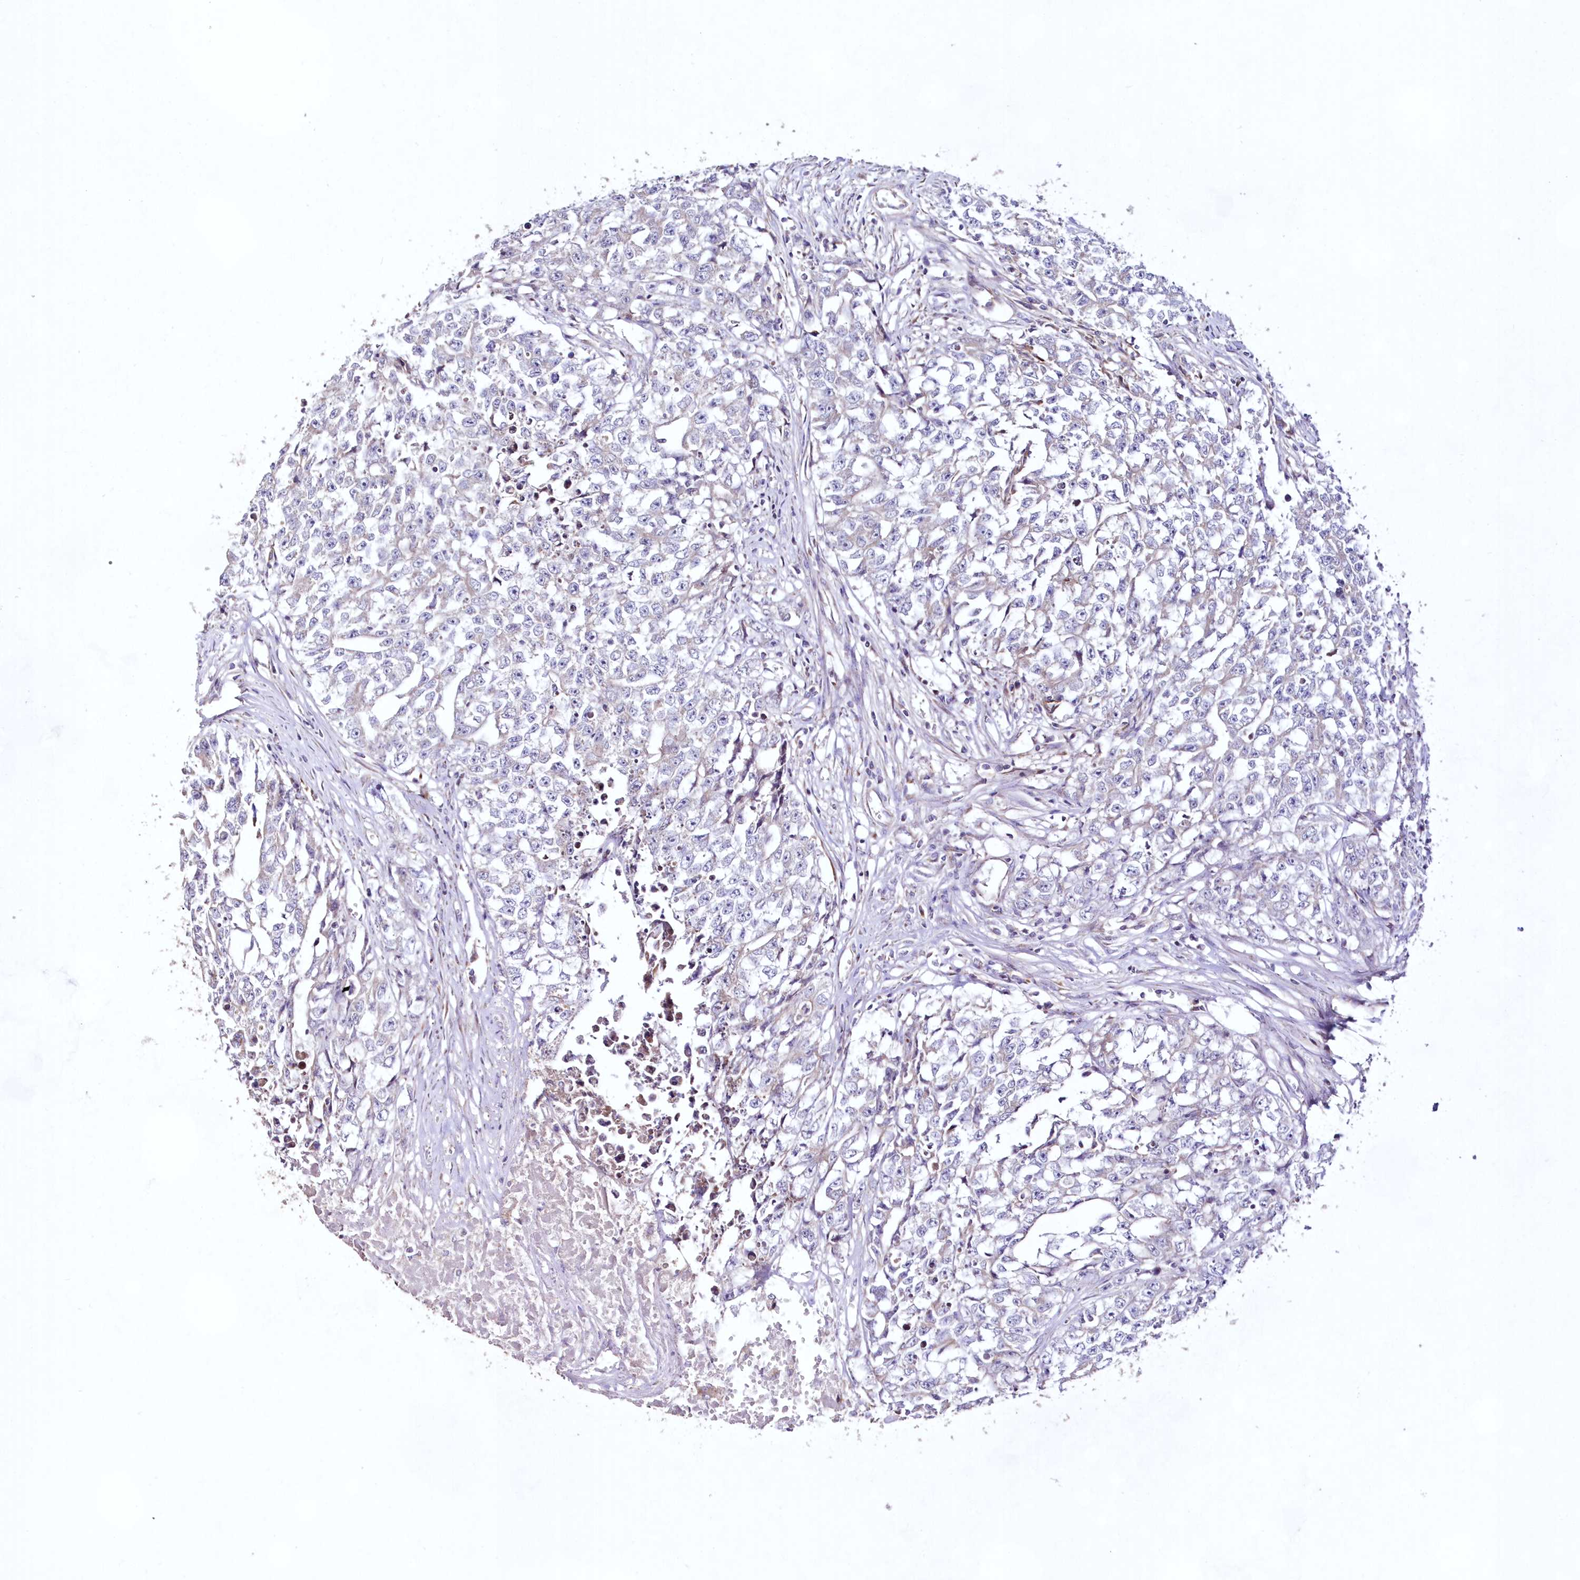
{"staining": {"intensity": "negative", "quantity": "none", "location": "none"}, "tissue": "testis cancer", "cell_type": "Tumor cells", "image_type": "cancer", "snomed": [{"axis": "morphology", "description": "Seminoma, NOS"}, {"axis": "morphology", "description": "Carcinoma, Embryonal, NOS"}, {"axis": "topography", "description": "Testis"}], "caption": "IHC image of testis cancer stained for a protein (brown), which demonstrates no staining in tumor cells. (DAB (3,3'-diaminobenzidine) immunohistochemistry visualized using brightfield microscopy, high magnification).", "gene": "HADHB", "patient": {"sex": "male", "age": 43}}